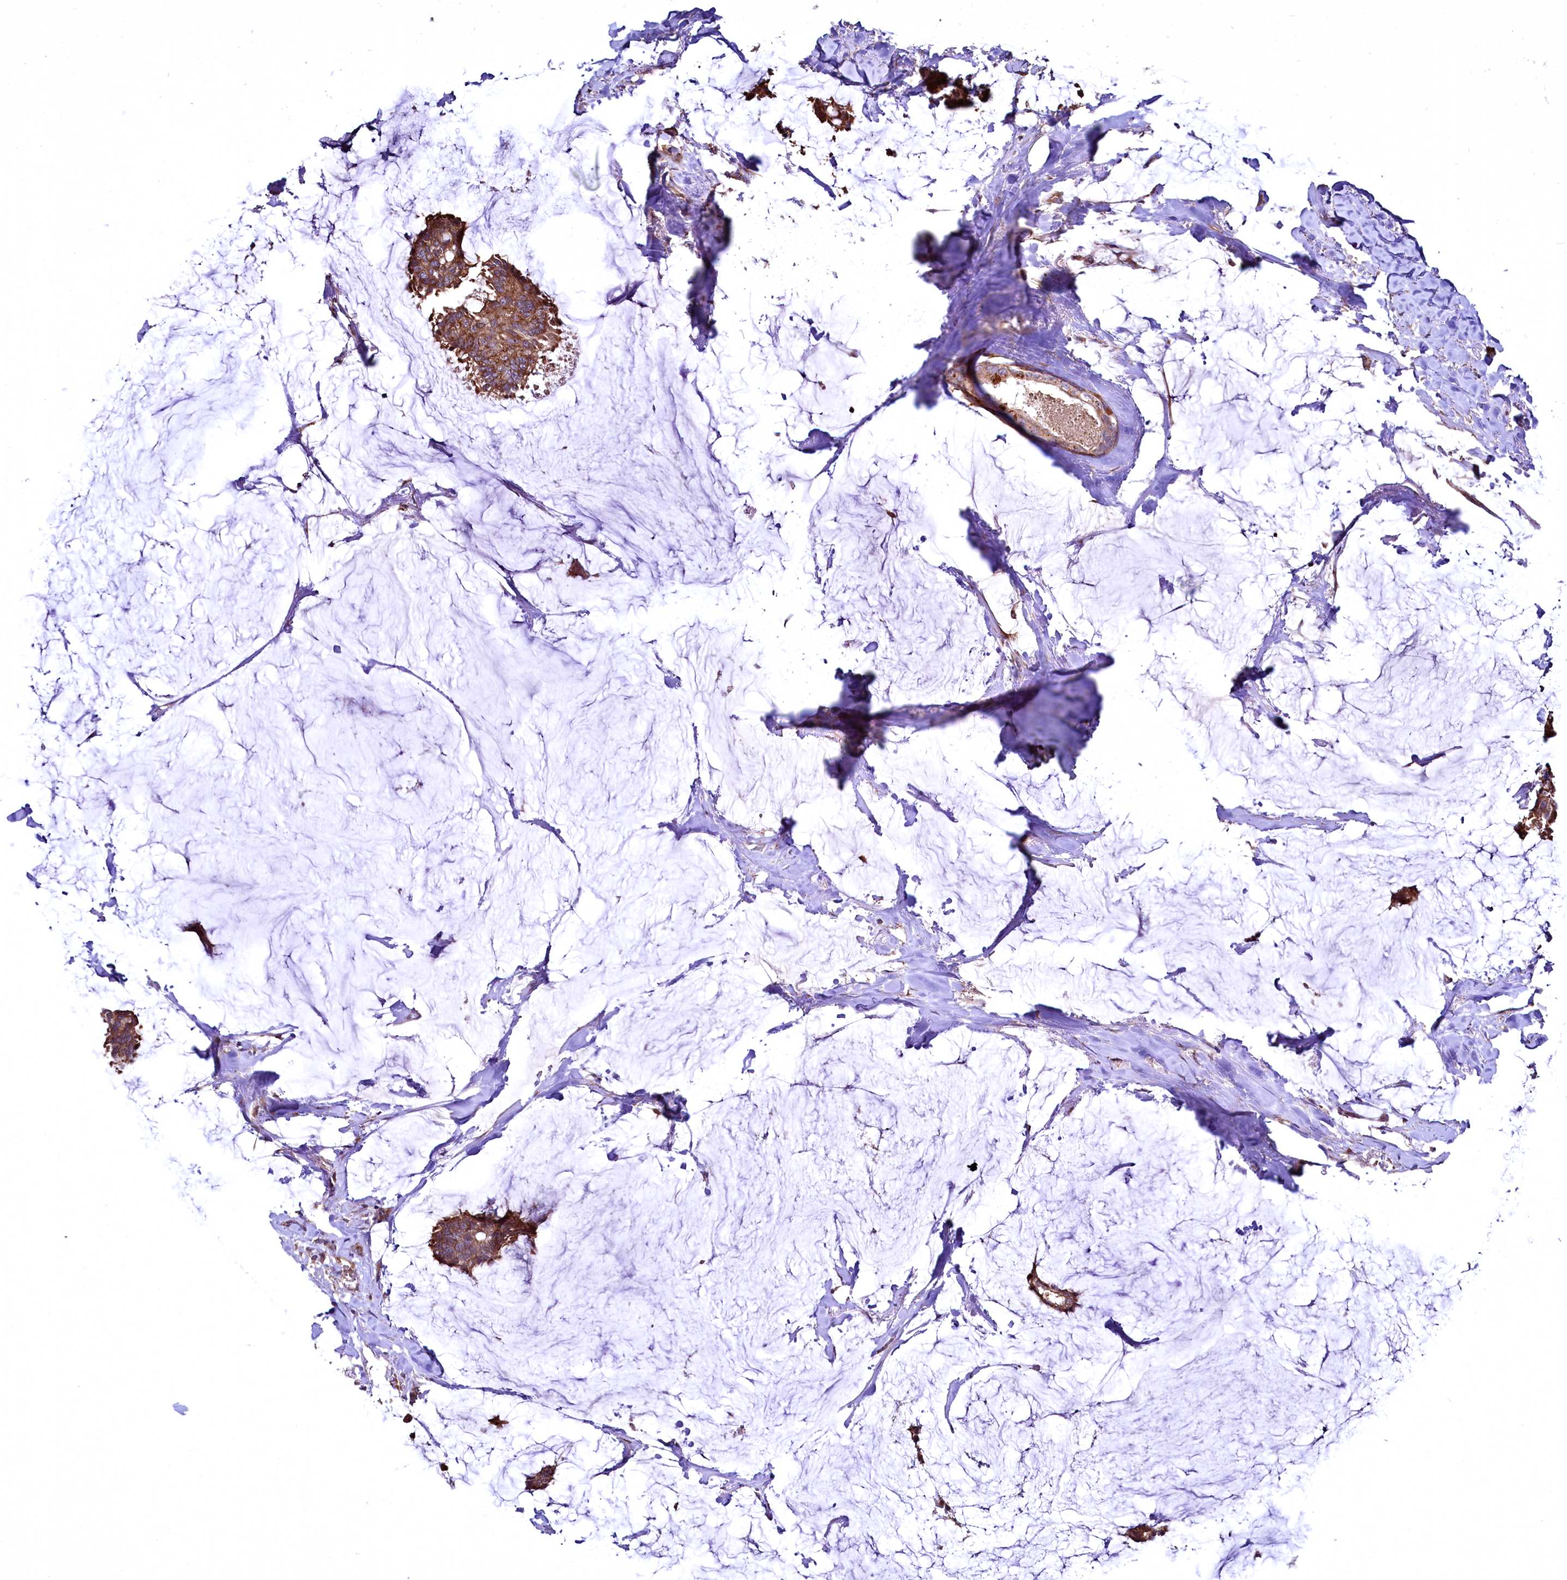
{"staining": {"intensity": "strong", "quantity": ">75%", "location": "cytoplasmic/membranous"}, "tissue": "breast cancer", "cell_type": "Tumor cells", "image_type": "cancer", "snomed": [{"axis": "morphology", "description": "Duct carcinoma"}, {"axis": "topography", "description": "Breast"}], "caption": "High-magnification brightfield microscopy of breast cancer (invasive ductal carcinoma) stained with DAB (3,3'-diaminobenzidine) (brown) and counterstained with hematoxylin (blue). tumor cells exhibit strong cytoplasmic/membranous expression is appreciated in about>75% of cells. (DAB IHC with brightfield microscopy, high magnification).", "gene": "TBCEL", "patient": {"sex": "female", "age": 93}}